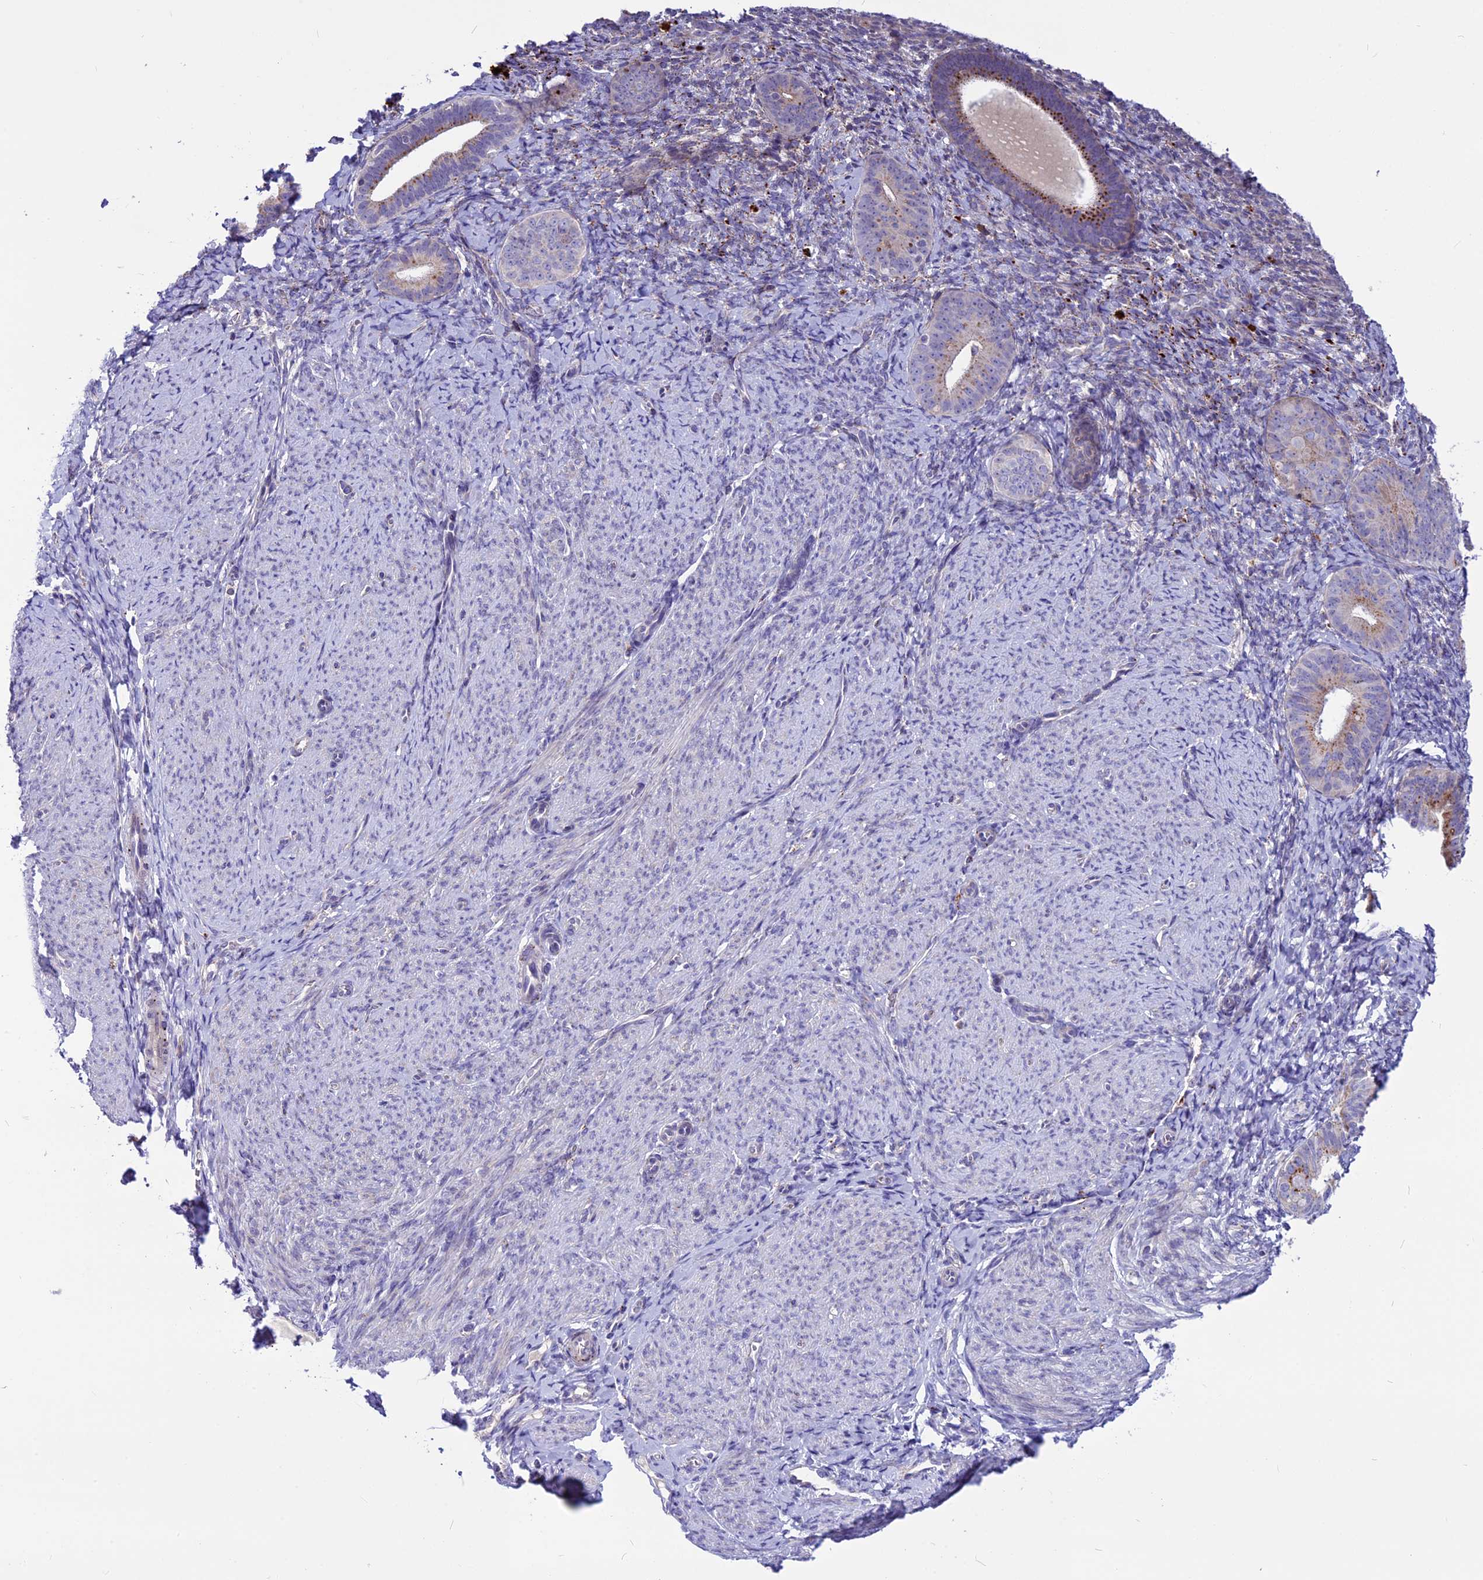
{"staining": {"intensity": "negative", "quantity": "none", "location": "none"}, "tissue": "endometrium", "cell_type": "Cells in endometrial stroma", "image_type": "normal", "snomed": [{"axis": "morphology", "description": "Normal tissue, NOS"}, {"axis": "topography", "description": "Endometrium"}], "caption": "Human endometrium stained for a protein using immunohistochemistry demonstrates no expression in cells in endometrial stroma.", "gene": "THRSP", "patient": {"sex": "female", "age": 65}}